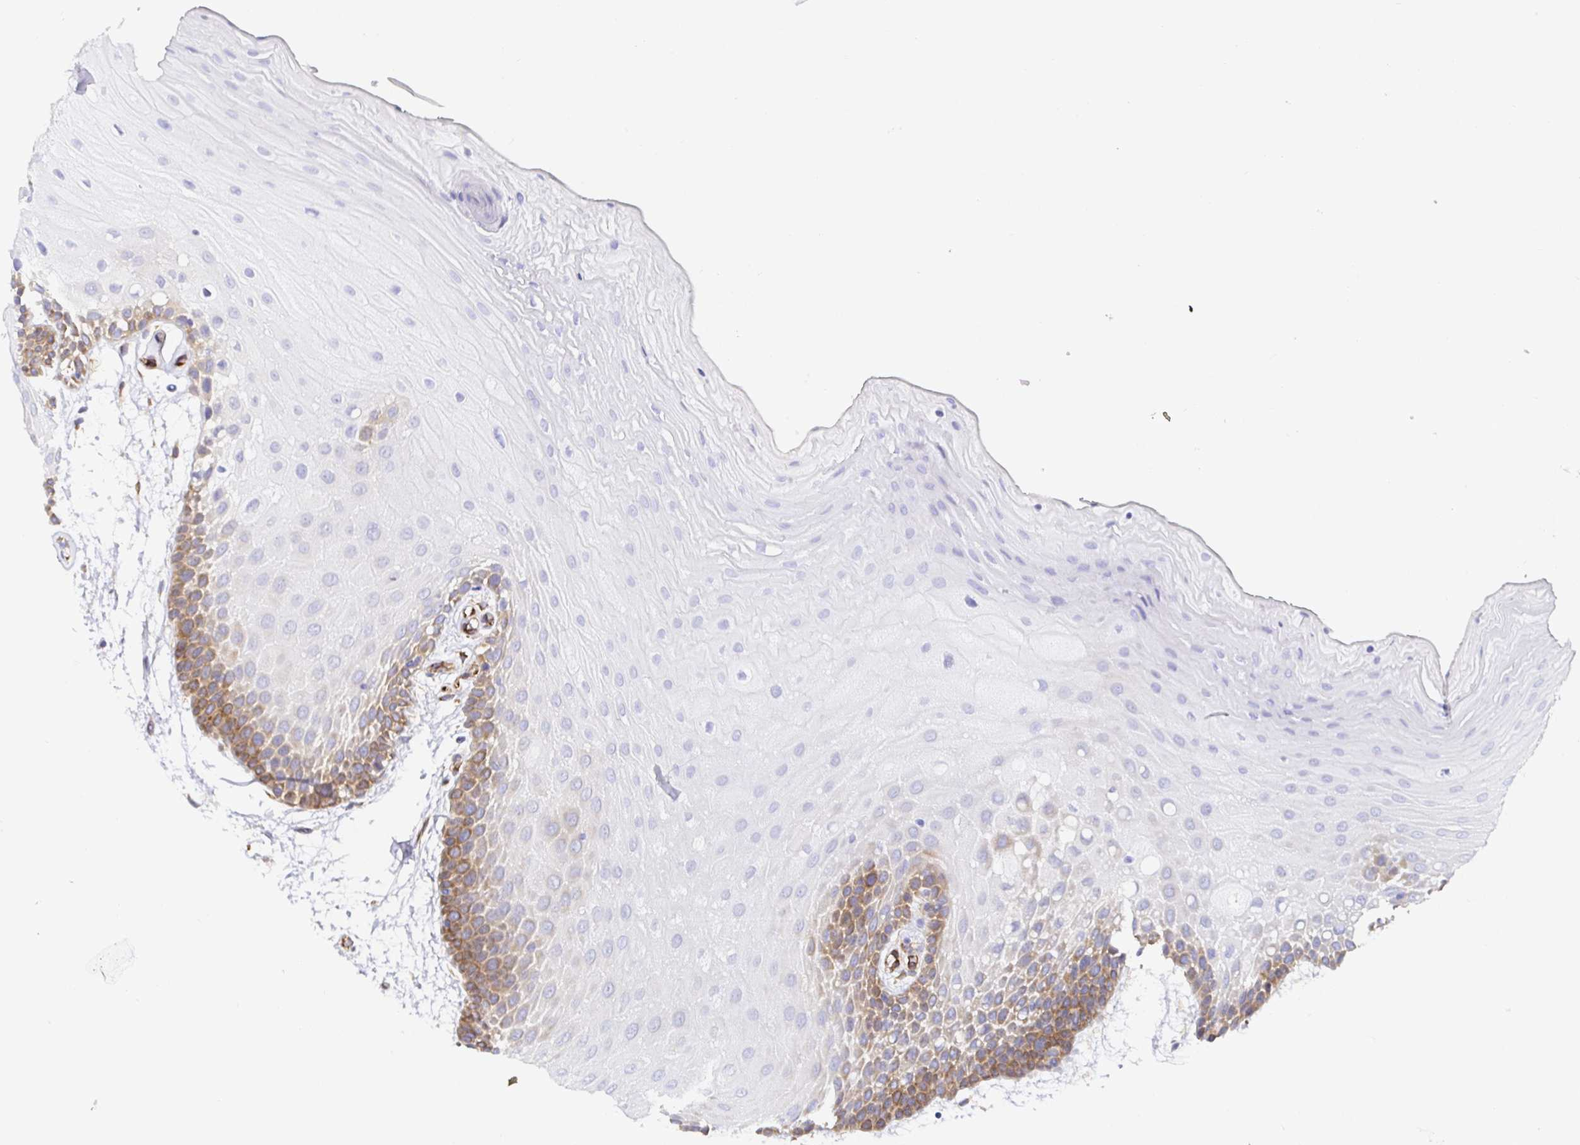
{"staining": {"intensity": "moderate", "quantity": "25%-75%", "location": "cytoplasmic/membranous"}, "tissue": "oral mucosa", "cell_type": "Squamous epithelial cells", "image_type": "normal", "snomed": [{"axis": "morphology", "description": "Normal tissue, NOS"}, {"axis": "morphology", "description": "Squamous cell carcinoma, NOS"}, {"axis": "topography", "description": "Oral tissue"}, {"axis": "topography", "description": "Tounge, NOS"}, {"axis": "topography", "description": "Head-Neck"}], "caption": "Immunohistochemistry (IHC) histopathology image of normal human oral mucosa stained for a protein (brown), which exhibits medium levels of moderate cytoplasmic/membranous positivity in about 25%-75% of squamous epithelial cells.", "gene": "DOCK1", "patient": {"sex": "male", "age": 62}}